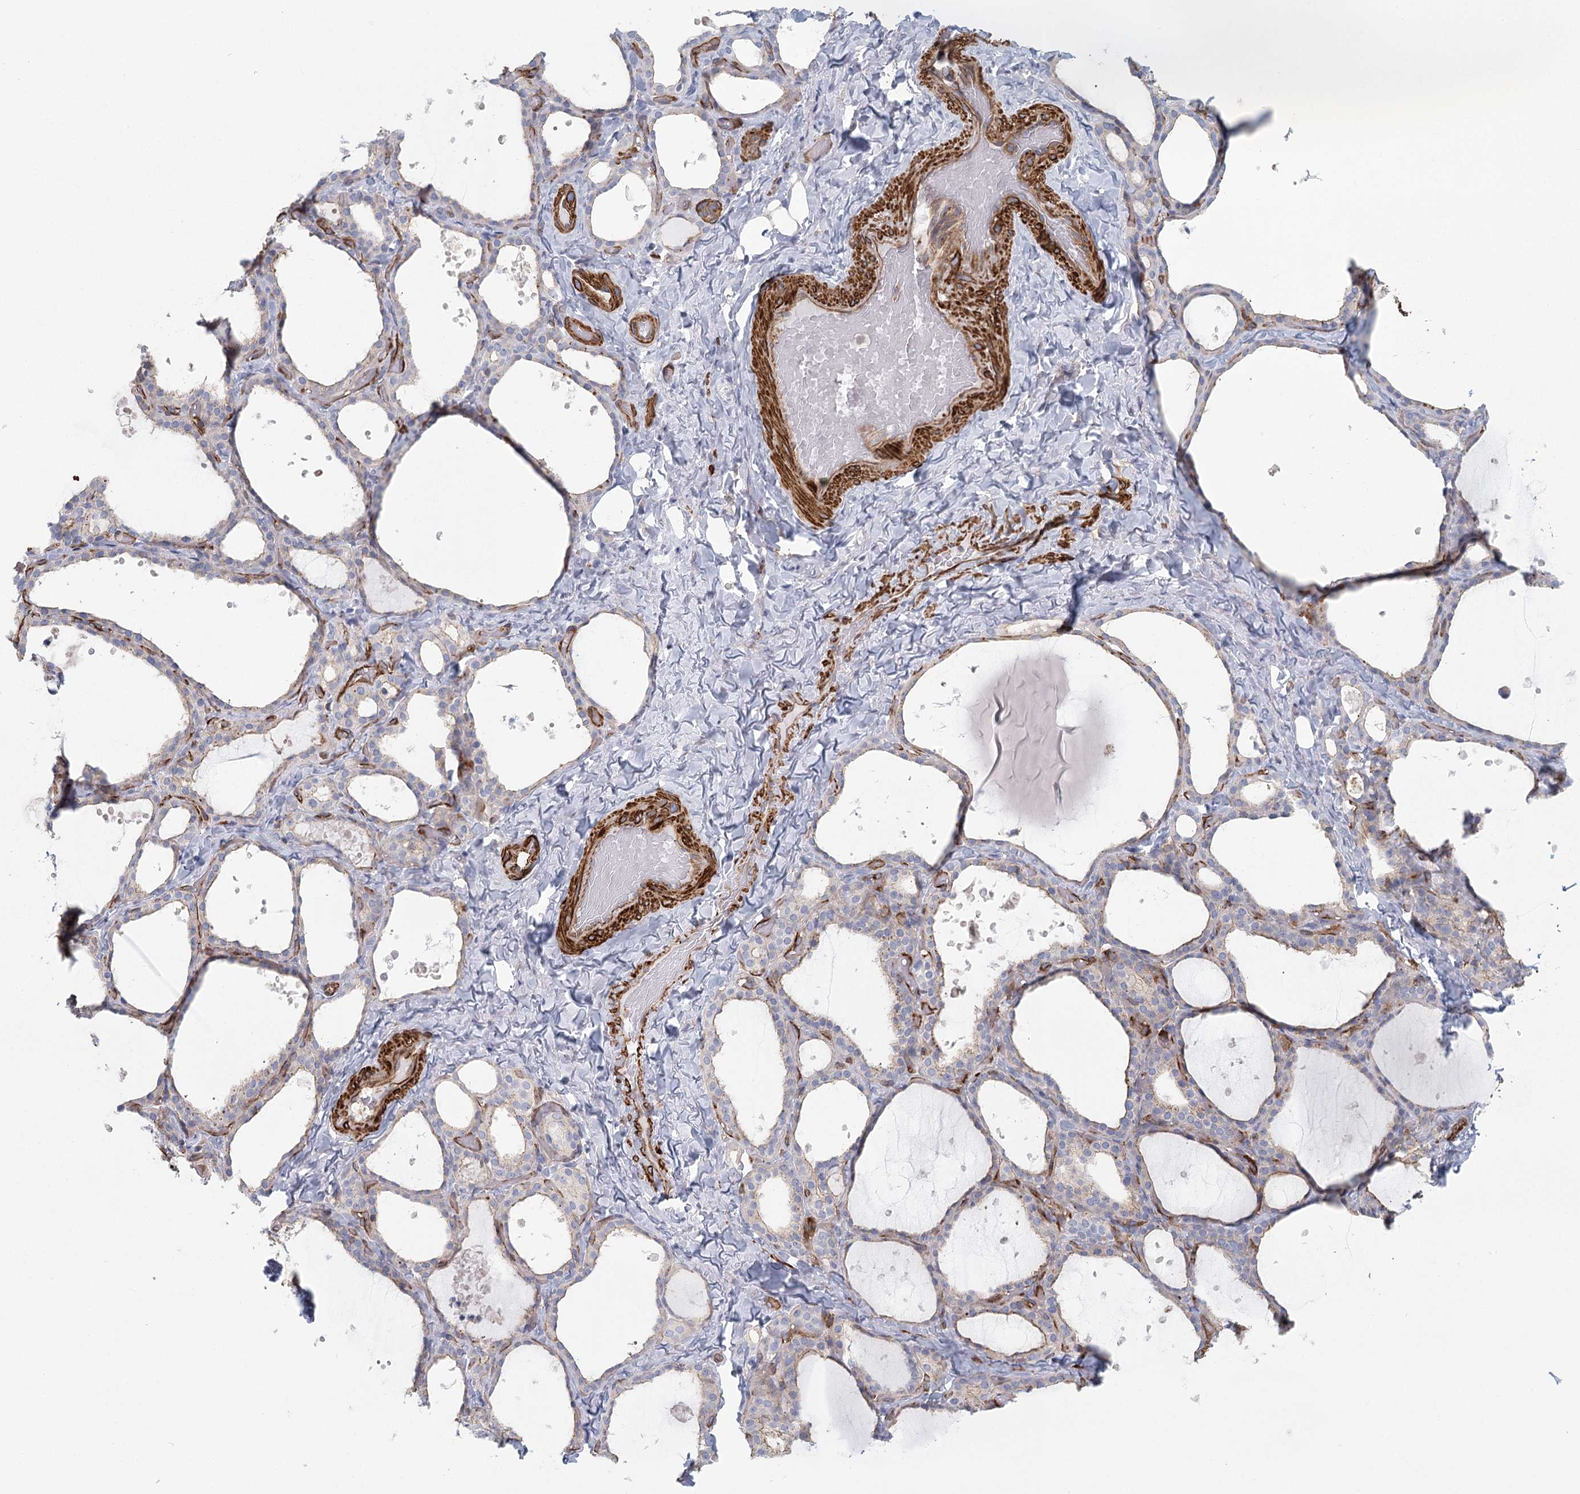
{"staining": {"intensity": "negative", "quantity": "none", "location": "none"}, "tissue": "thyroid gland", "cell_type": "Glandular cells", "image_type": "normal", "snomed": [{"axis": "morphology", "description": "Normal tissue, NOS"}, {"axis": "topography", "description": "Thyroid gland"}], "caption": "The immunohistochemistry (IHC) image has no significant positivity in glandular cells of thyroid gland.", "gene": "IFT46", "patient": {"sex": "female", "age": 44}}